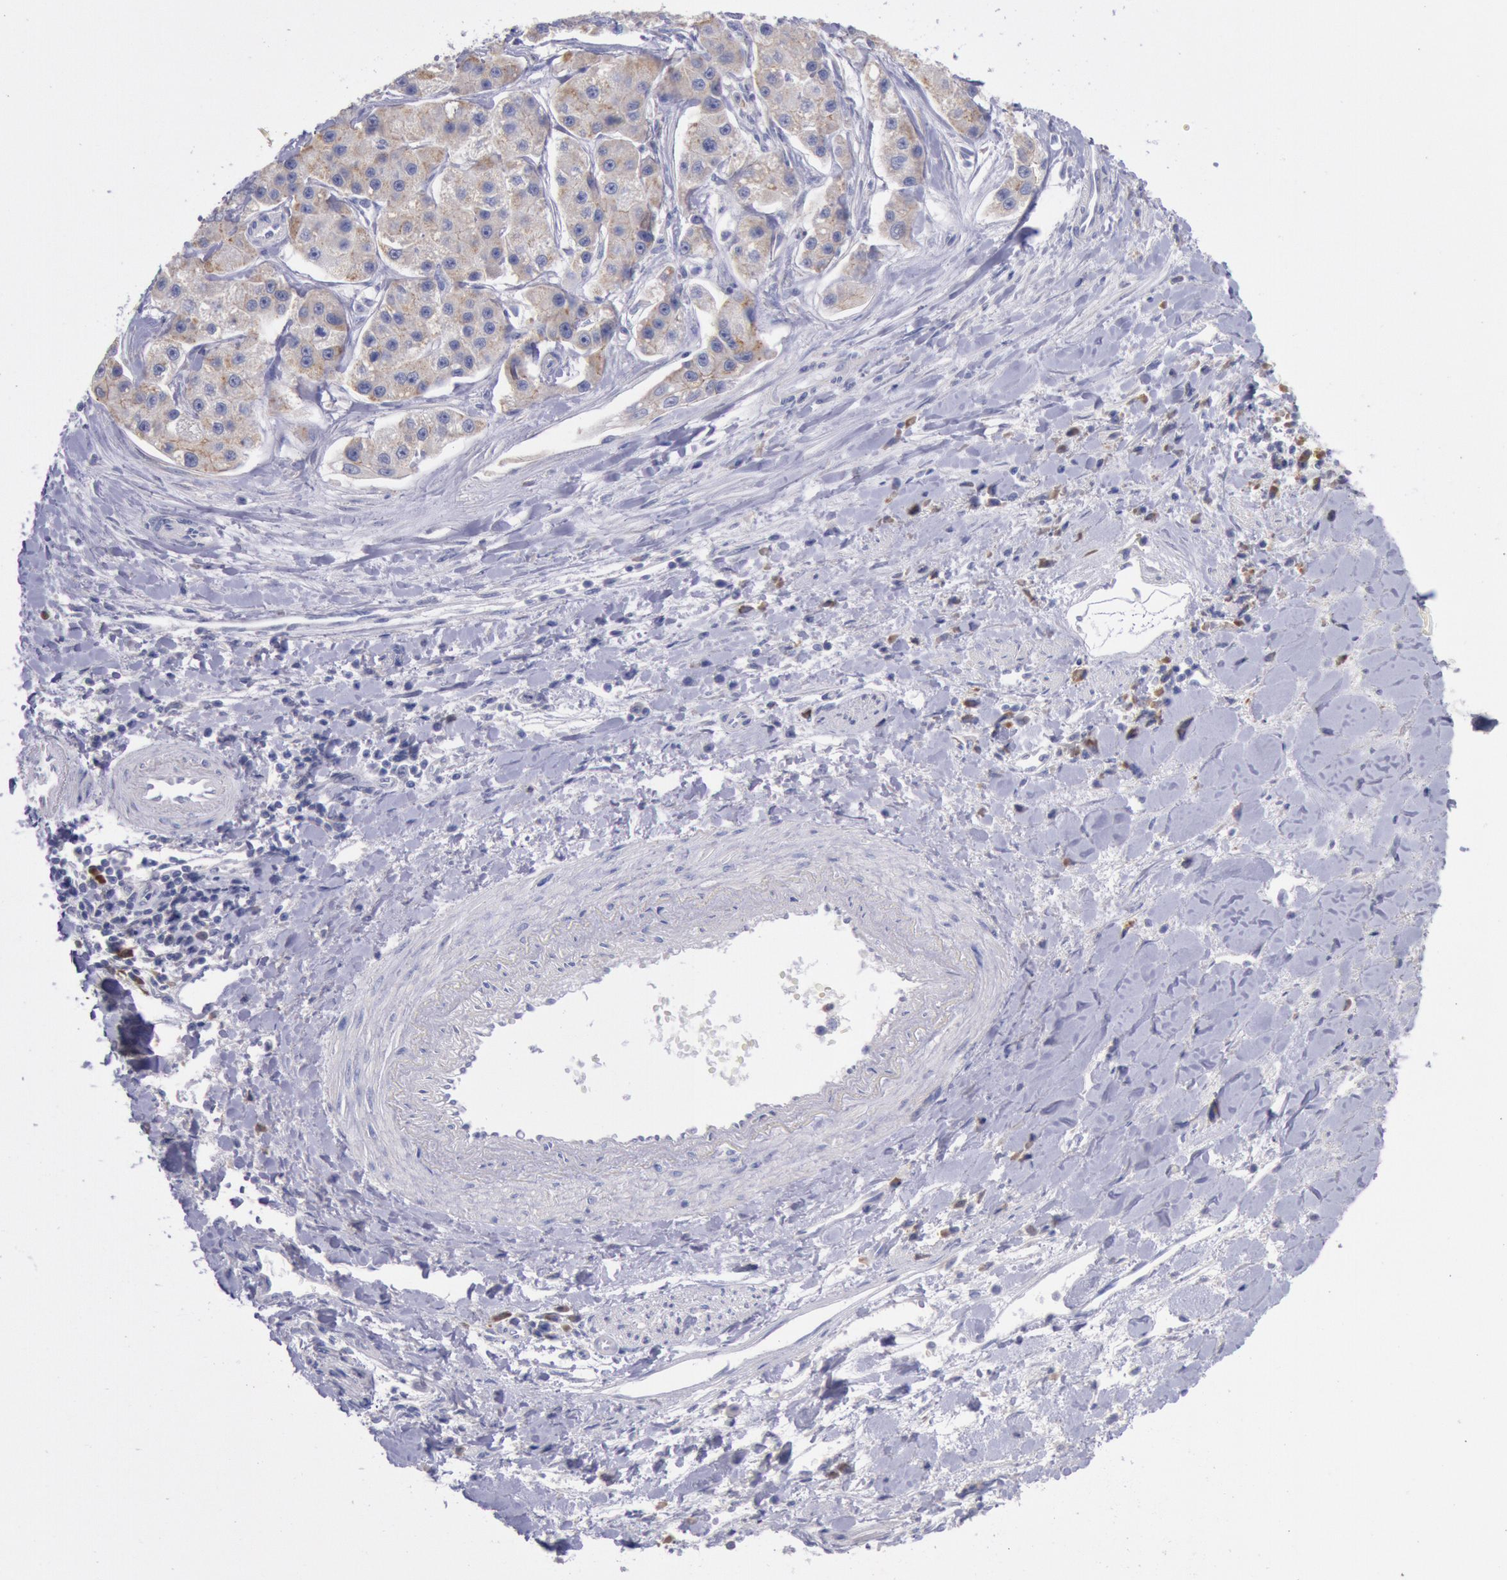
{"staining": {"intensity": "weak", "quantity": ">75%", "location": "cytoplasmic/membranous"}, "tissue": "liver cancer", "cell_type": "Tumor cells", "image_type": "cancer", "snomed": [{"axis": "morphology", "description": "Carcinoma, Hepatocellular, NOS"}, {"axis": "topography", "description": "Liver"}], "caption": "Immunohistochemistry (IHC) (DAB (3,3'-diaminobenzidine)) staining of human liver cancer (hepatocellular carcinoma) exhibits weak cytoplasmic/membranous protein positivity in about >75% of tumor cells.", "gene": "GAL3ST1", "patient": {"sex": "female", "age": 85}}